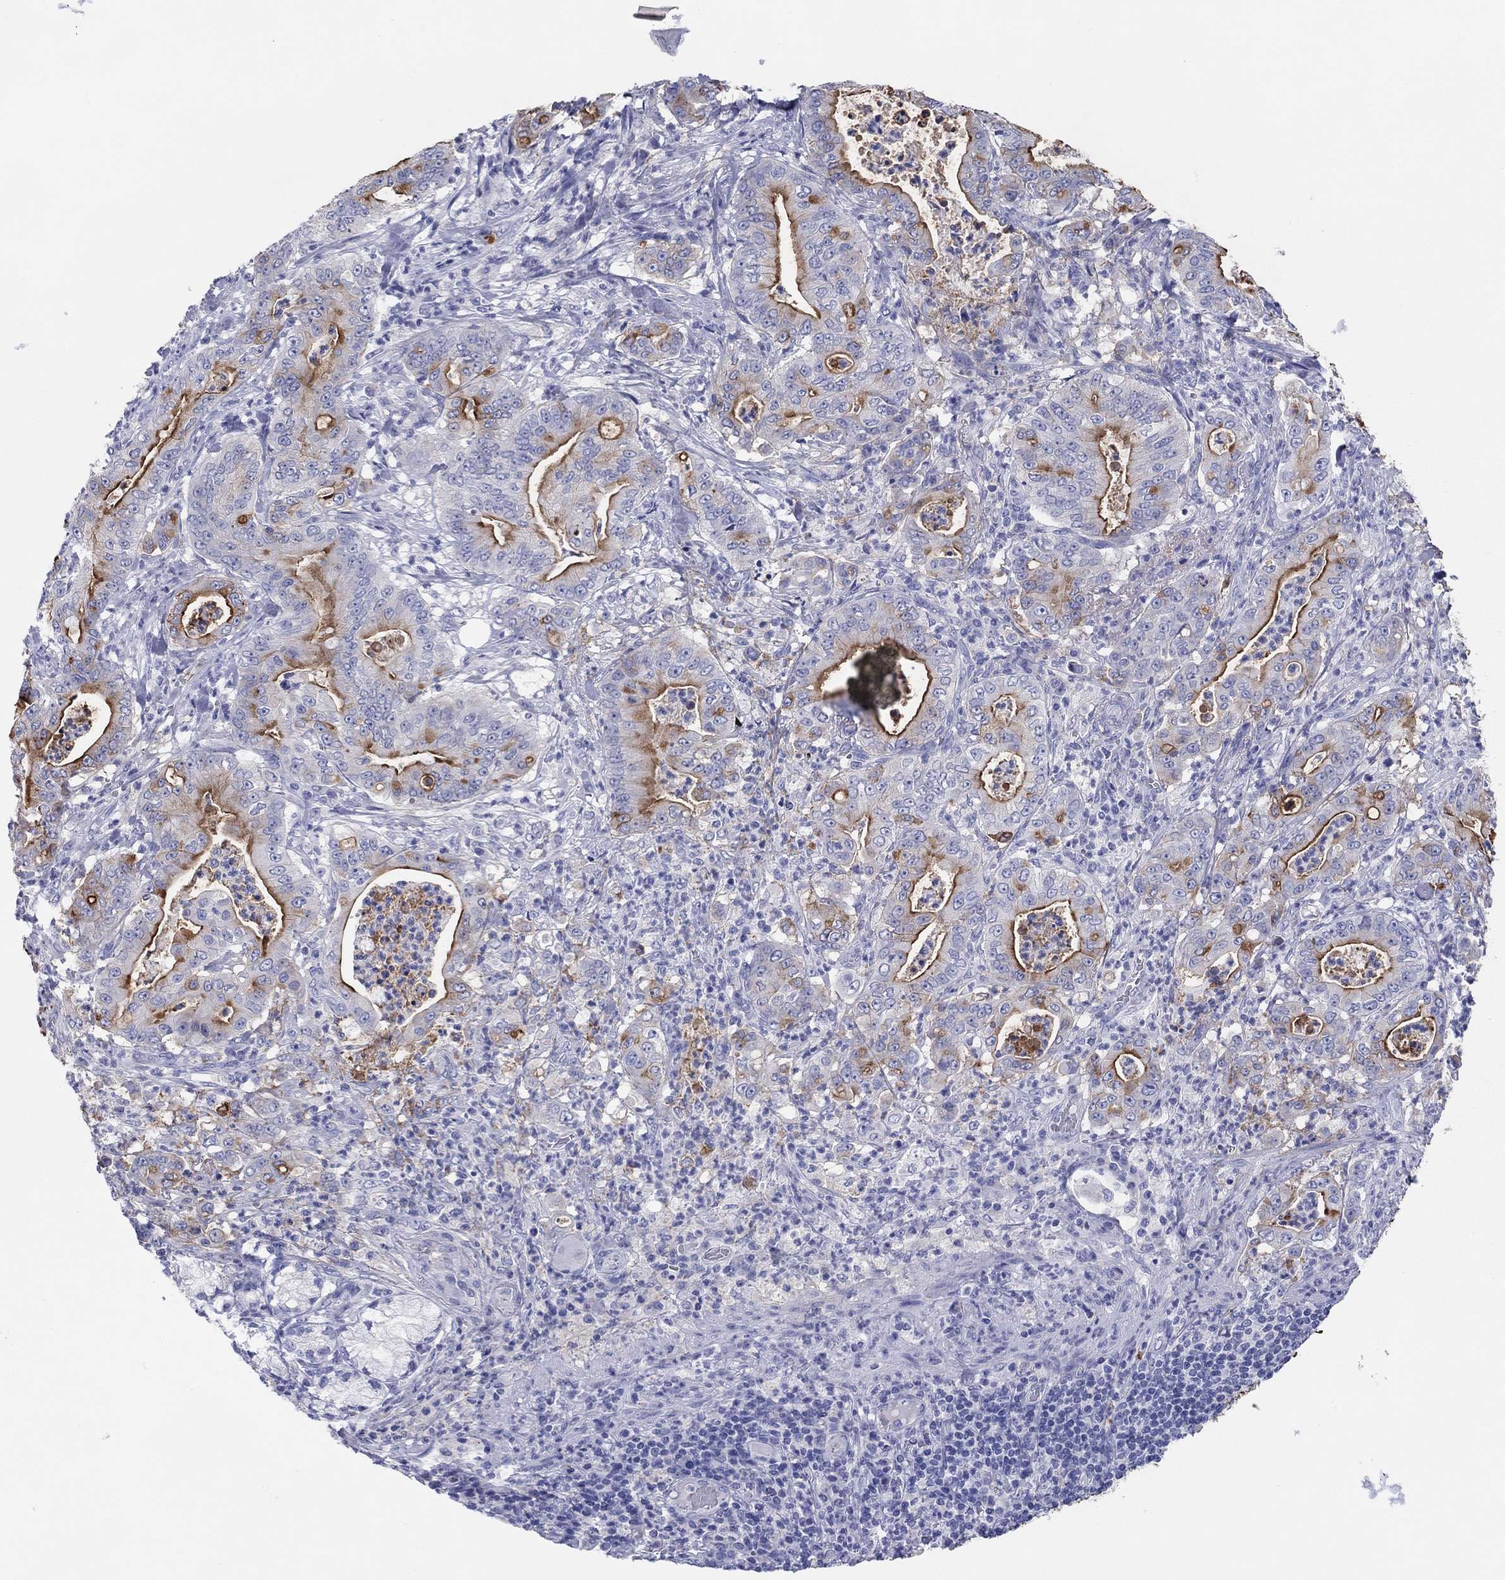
{"staining": {"intensity": "strong", "quantity": "<25%", "location": "cytoplasmic/membranous"}, "tissue": "pancreatic cancer", "cell_type": "Tumor cells", "image_type": "cancer", "snomed": [{"axis": "morphology", "description": "Adenocarcinoma, NOS"}, {"axis": "topography", "description": "Pancreas"}], "caption": "Pancreatic cancer (adenocarcinoma) stained with a brown dye demonstrates strong cytoplasmic/membranous positive positivity in about <25% of tumor cells.", "gene": "ERICH3", "patient": {"sex": "male", "age": 71}}